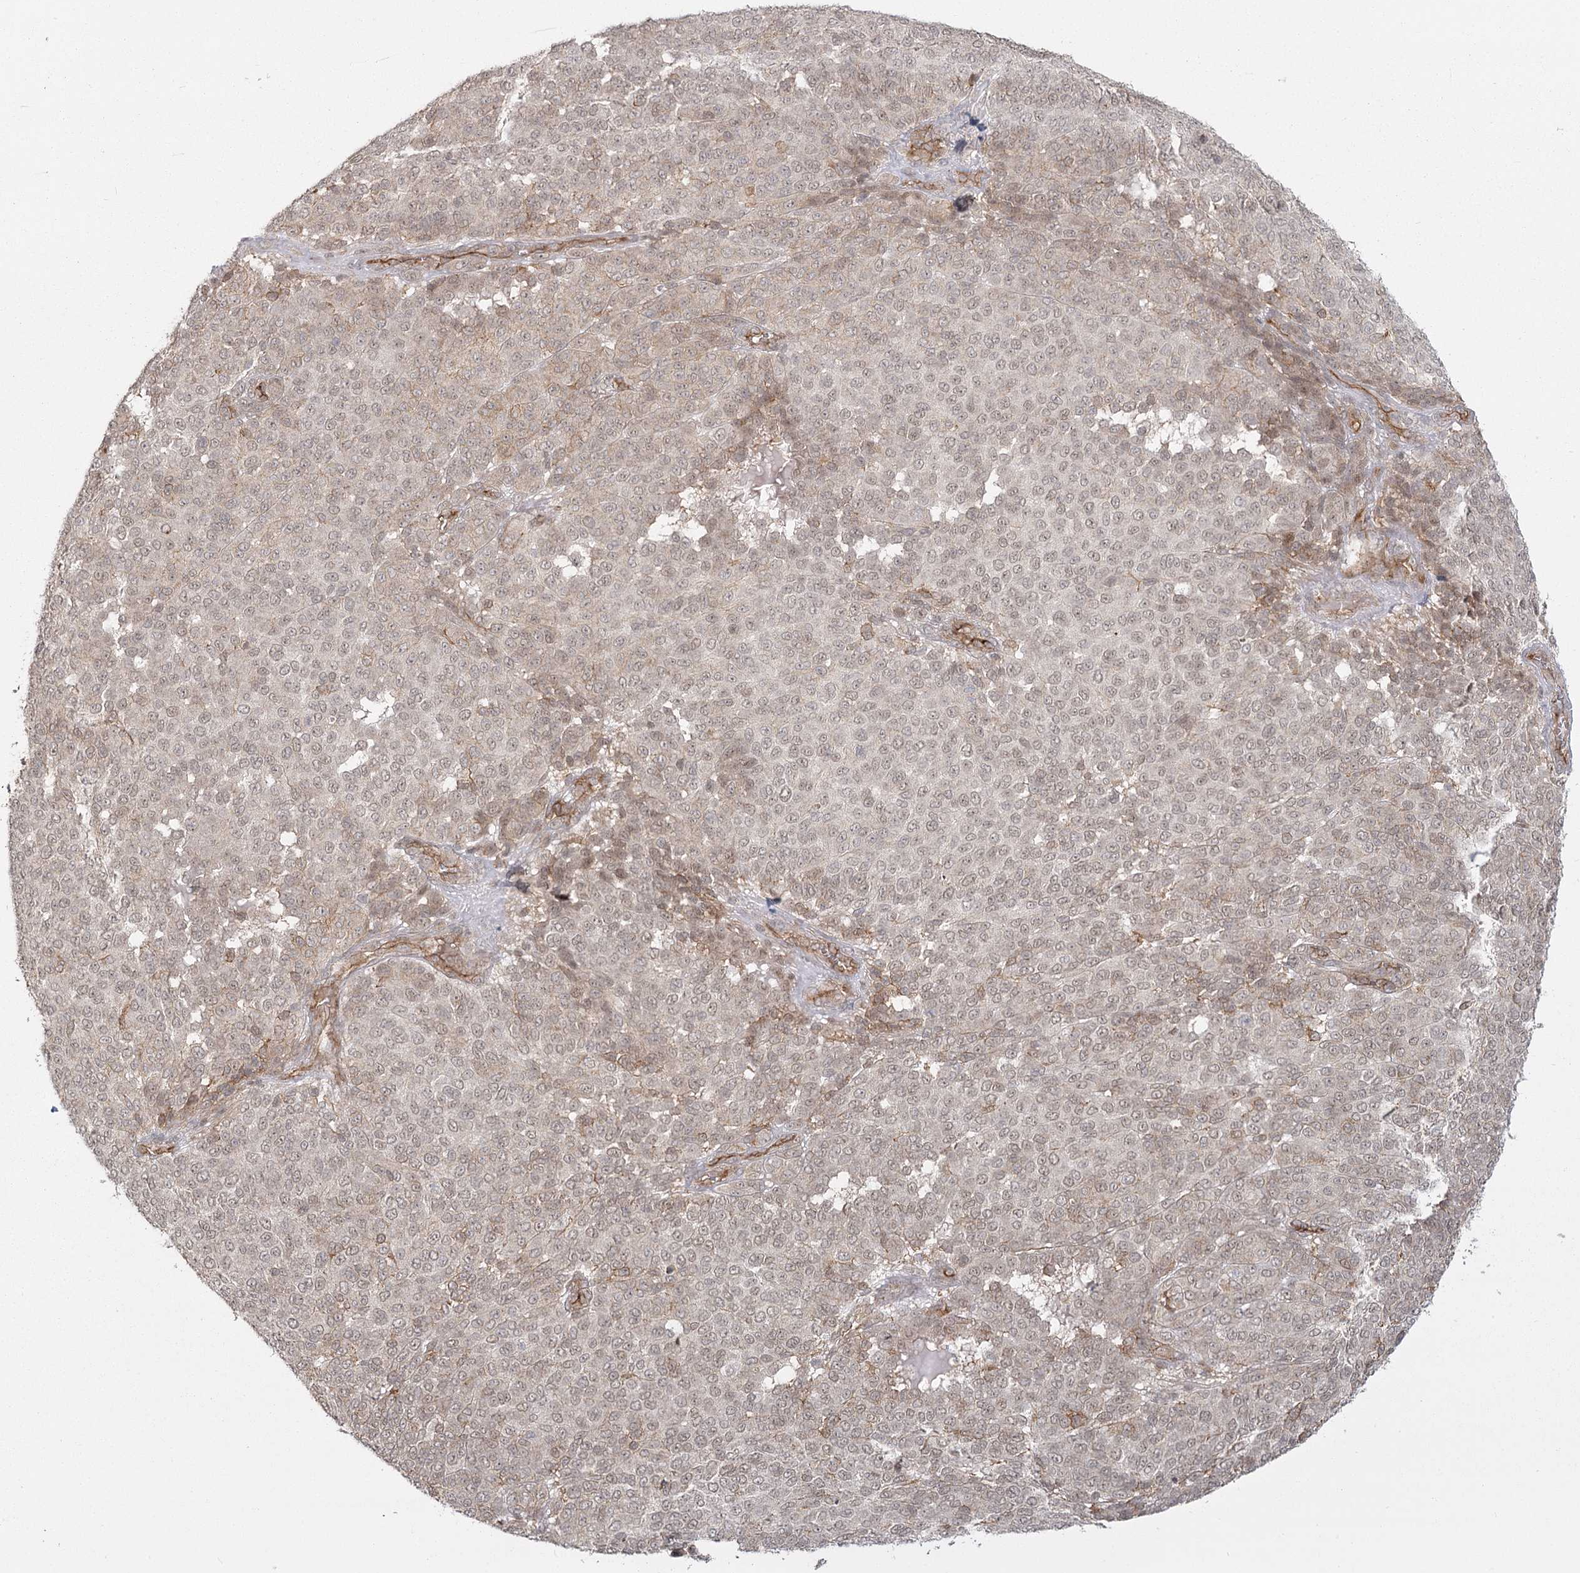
{"staining": {"intensity": "weak", "quantity": ">75%", "location": "cytoplasmic/membranous,nuclear"}, "tissue": "melanoma", "cell_type": "Tumor cells", "image_type": "cancer", "snomed": [{"axis": "morphology", "description": "Malignant melanoma, NOS"}, {"axis": "topography", "description": "Skin"}], "caption": "An immunohistochemistry (IHC) micrograph of neoplastic tissue is shown. Protein staining in brown labels weak cytoplasmic/membranous and nuclear positivity in melanoma within tumor cells. (brown staining indicates protein expression, while blue staining denotes nuclei).", "gene": "RPP14", "patient": {"sex": "male", "age": 49}}